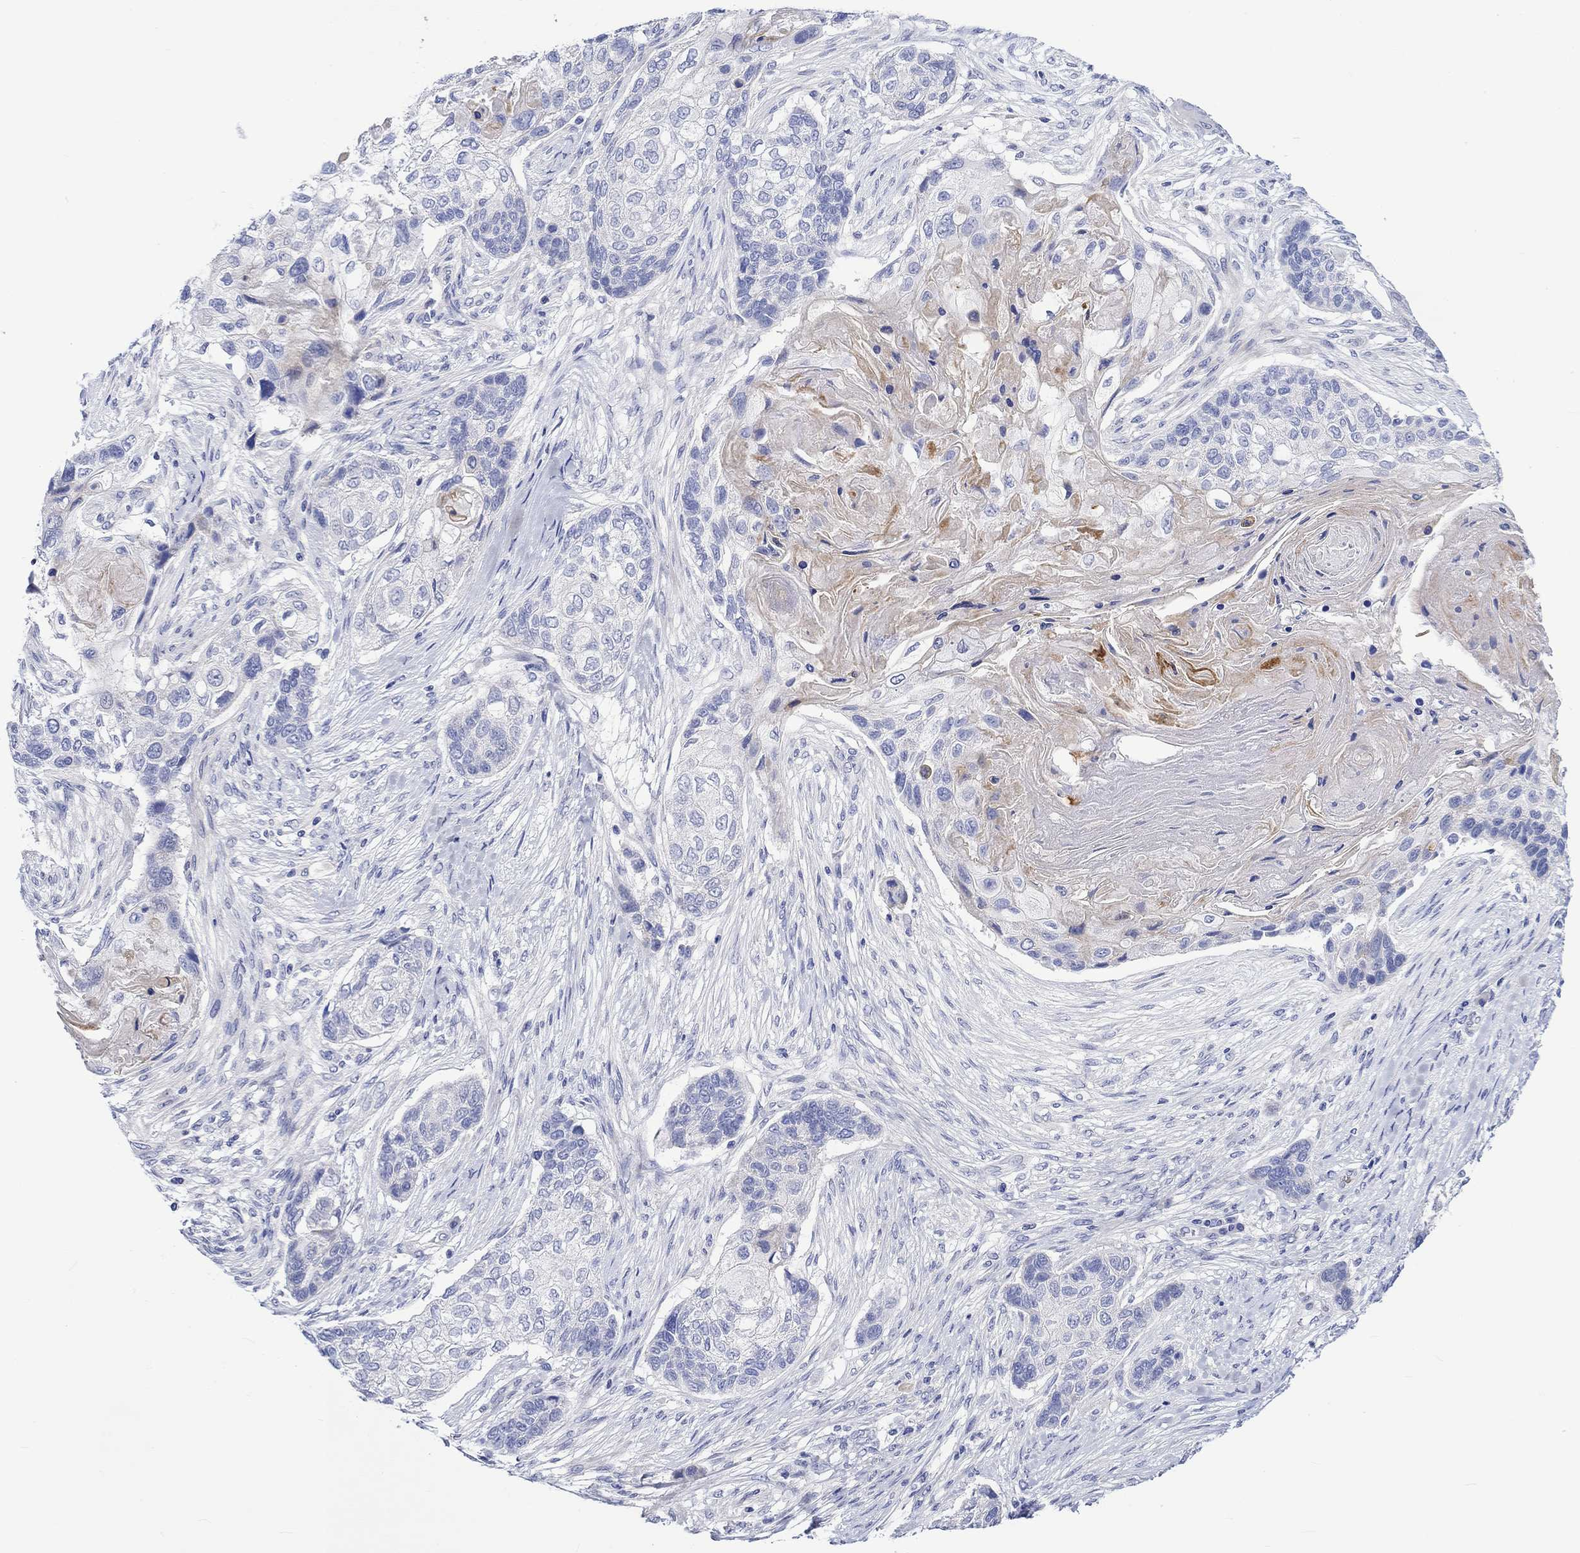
{"staining": {"intensity": "negative", "quantity": "none", "location": "none"}, "tissue": "lung cancer", "cell_type": "Tumor cells", "image_type": "cancer", "snomed": [{"axis": "morphology", "description": "Normal tissue, NOS"}, {"axis": "morphology", "description": "Squamous cell carcinoma, NOS"}, {"axis": "topography", "description": "Bronchus"}, {"axis": "topography", "description": "Lung"}], "caption": "There is no significant expression in tumor cells of lung cancer.", "gene": "NRIP3", "patient": {"sex": "male", "age": 69}}